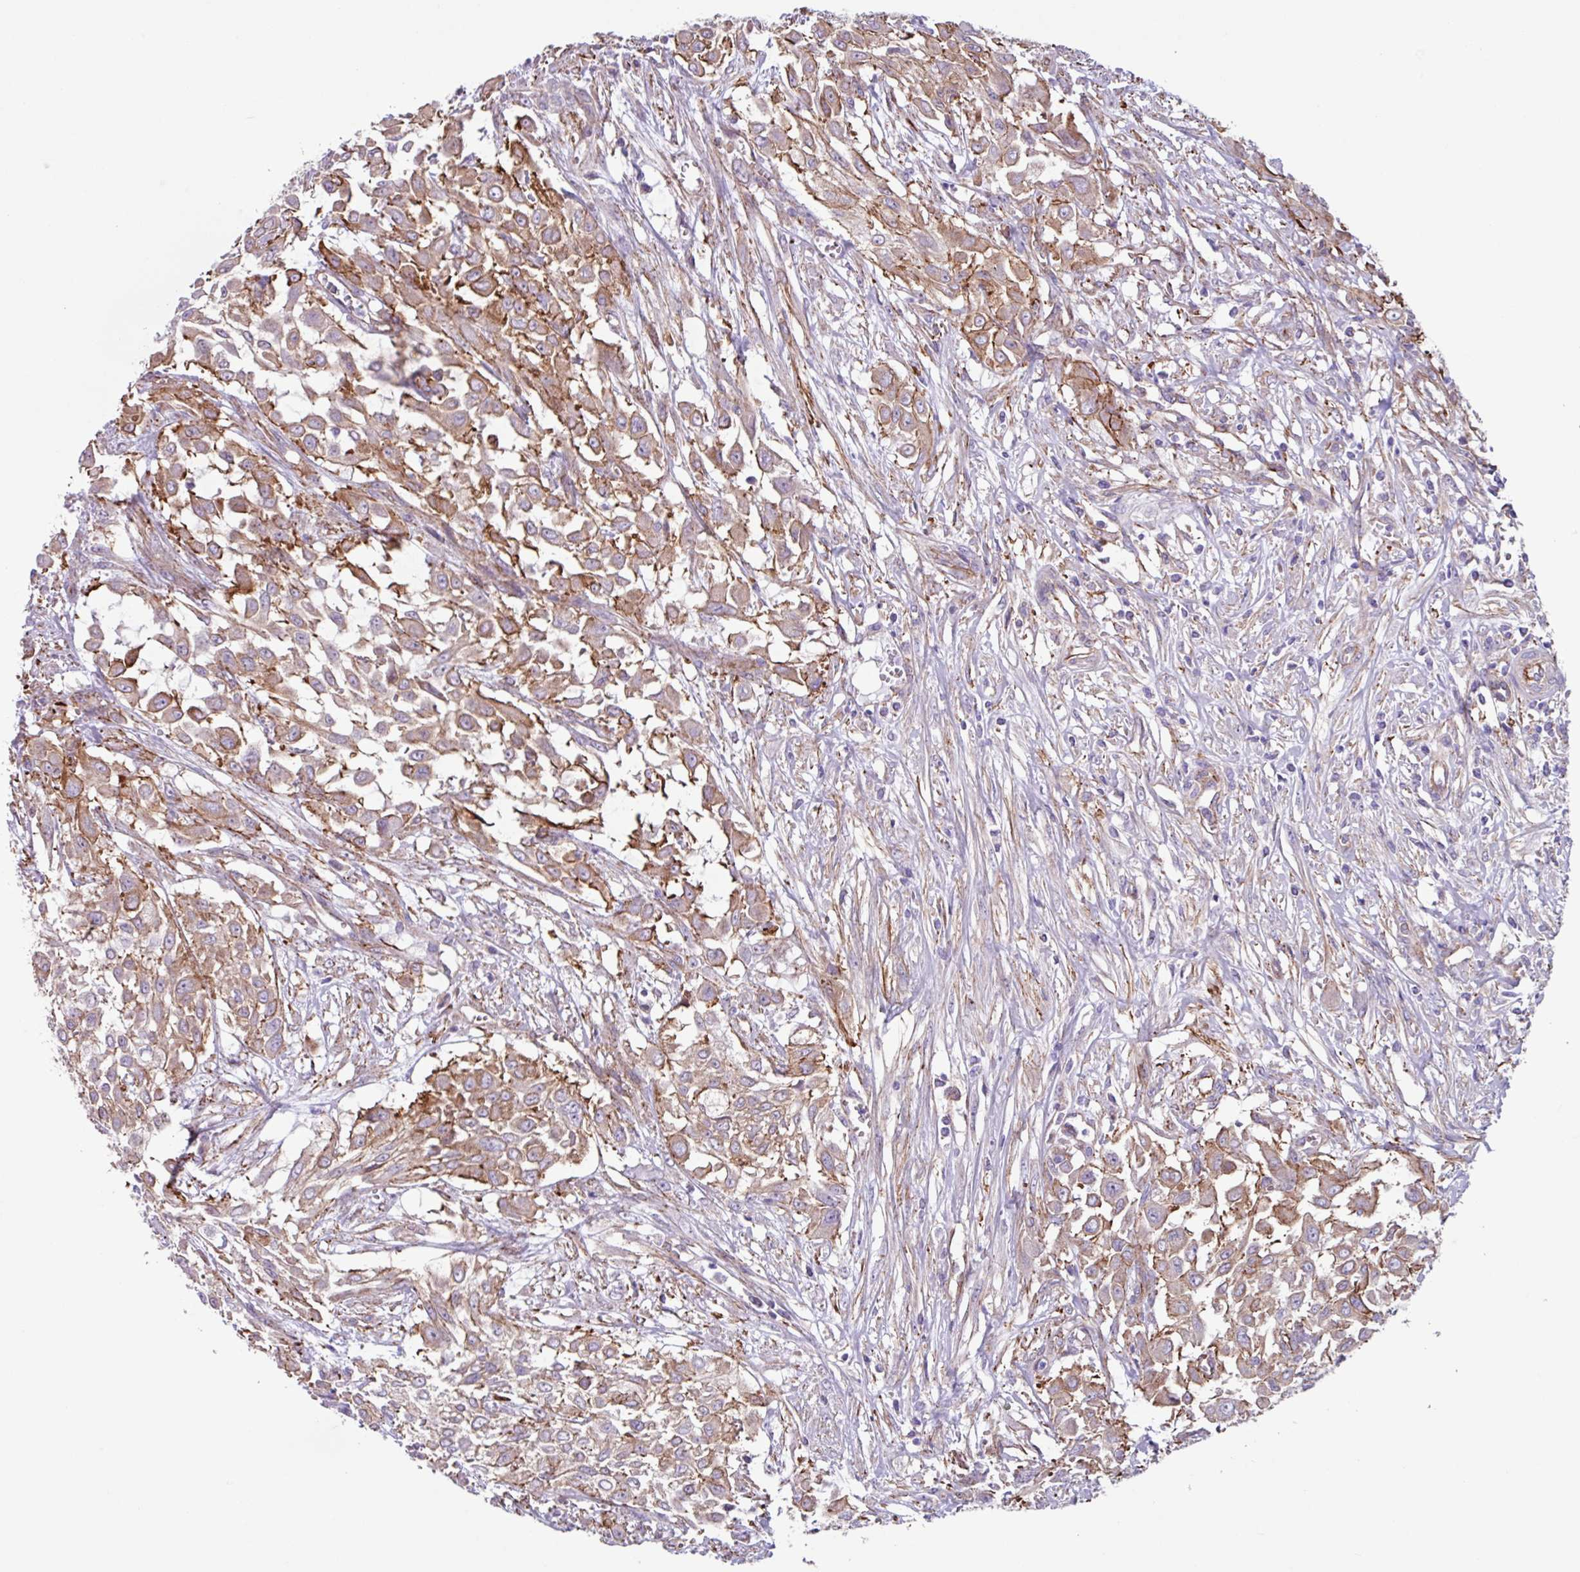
{"staining": {"intensity": "moderate", "quantity": ">75%", "location": "cytoplasmic/membranous"}, "tissue": "urothelial cancer", "cell_type": "Tumor cells", "image_type": "cancer", "snomed": [{"axis": "morphology", "description": "Urothelial carcinoma, High grade"}, {"axis": "topography", "description": "Urinary bladder"}], "caption": "High-grade urothelial carcinoma stained for a protein (brown) exhibits moderate cytoplasmic/membranous positive expression in approximately >75% of tumor cells.", "gene": "OTULIN", "patient": {"sex": "male", "age": 57}}